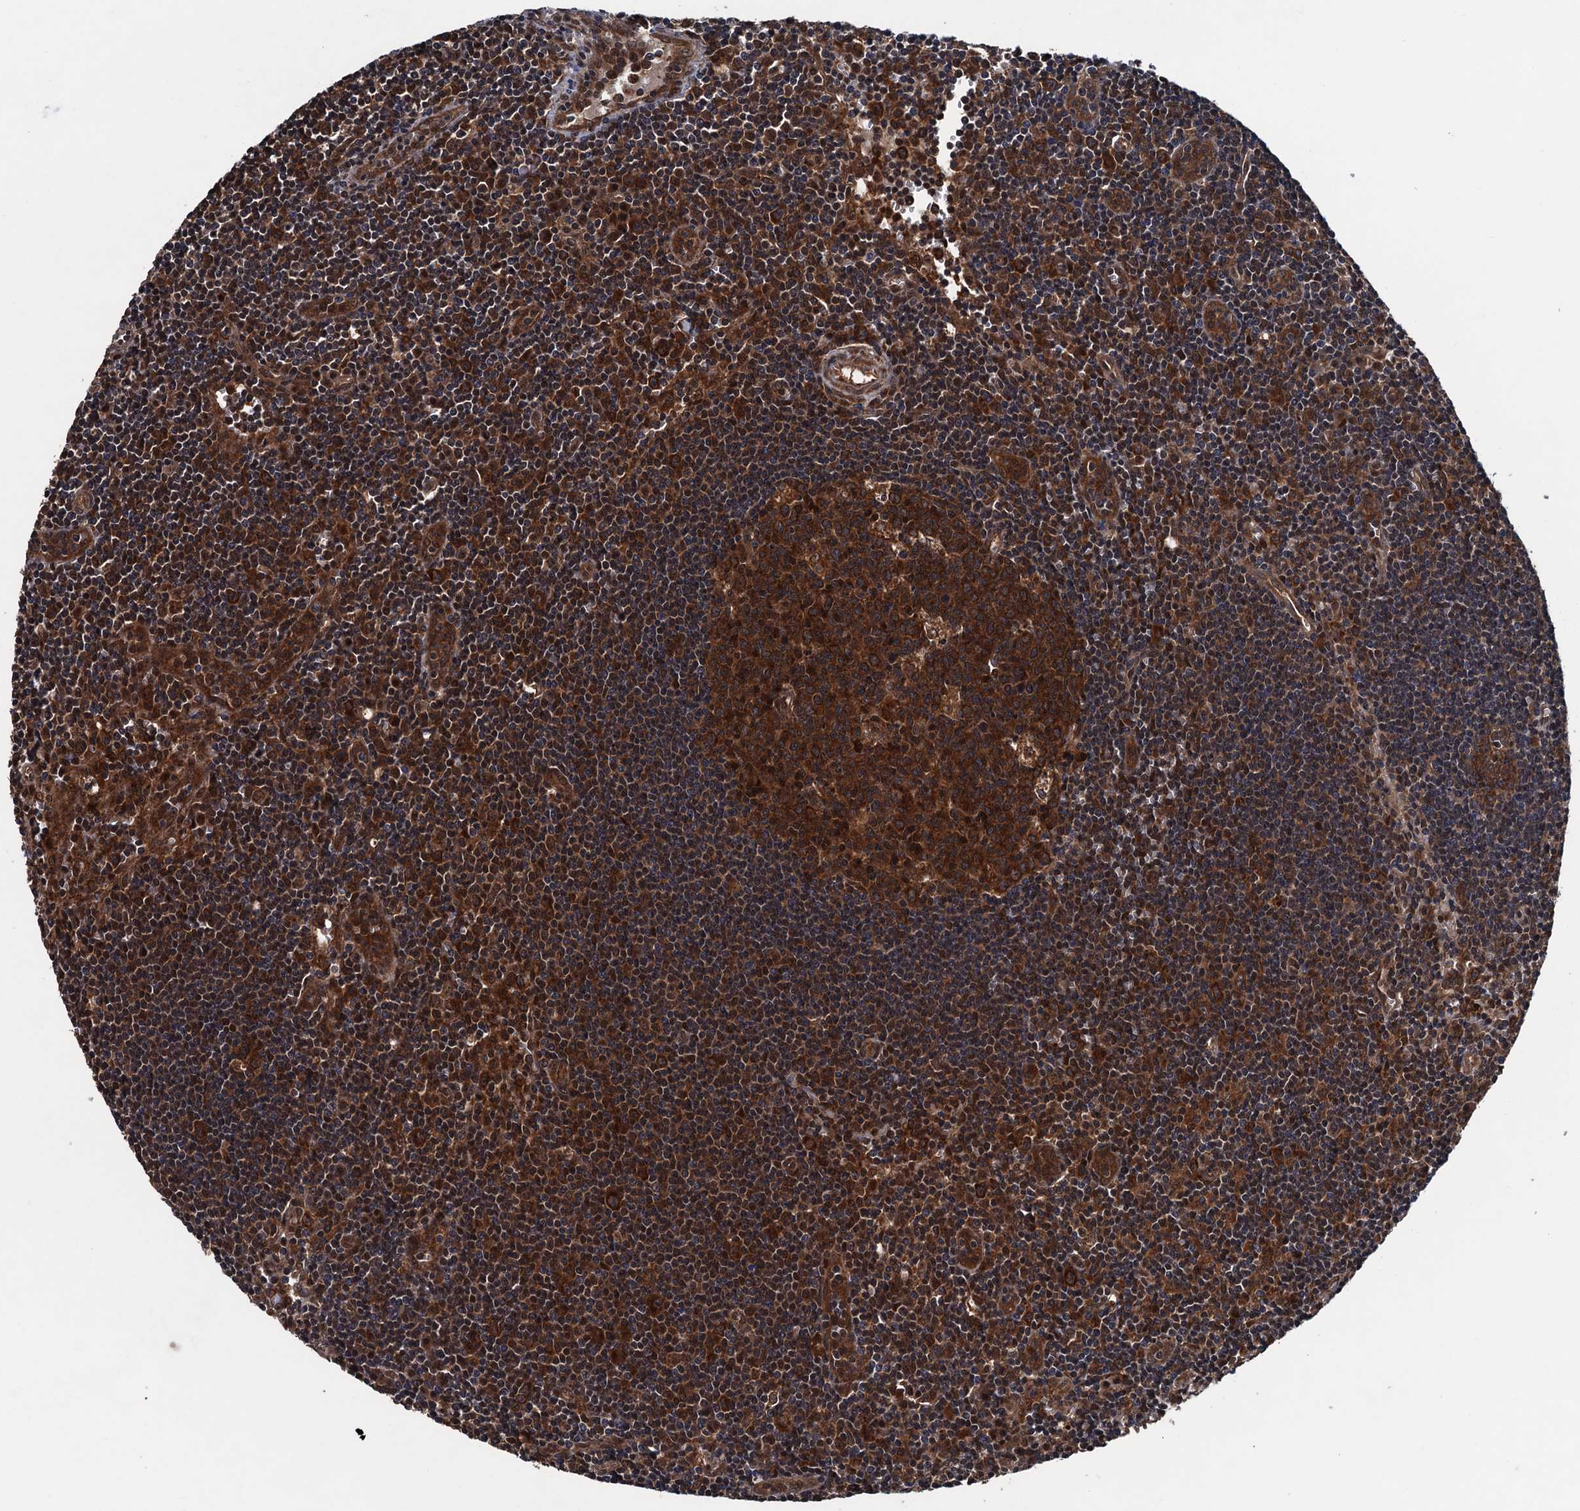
{"staining": {"intensity": "strong", "quantity": ">75%", "location": "cytoplasmic/membranous"}, "tissue": "lymph node", "cell_type": "Germinal center cells", "image_type": "normal", "snomed": [{"axis": "morphology", "description": "Normal tissue, NOS"}, {"axis": "topography", "description": "Lymph node"}], "caption": "Protein expression analysis of unremarkable lymph node demonstrates strong cytoplasmic/membranous staining in approximately >75% of germinal center cells.", "gene": "BLTP3B", "patient": {"sex": "female", "age": 32}}